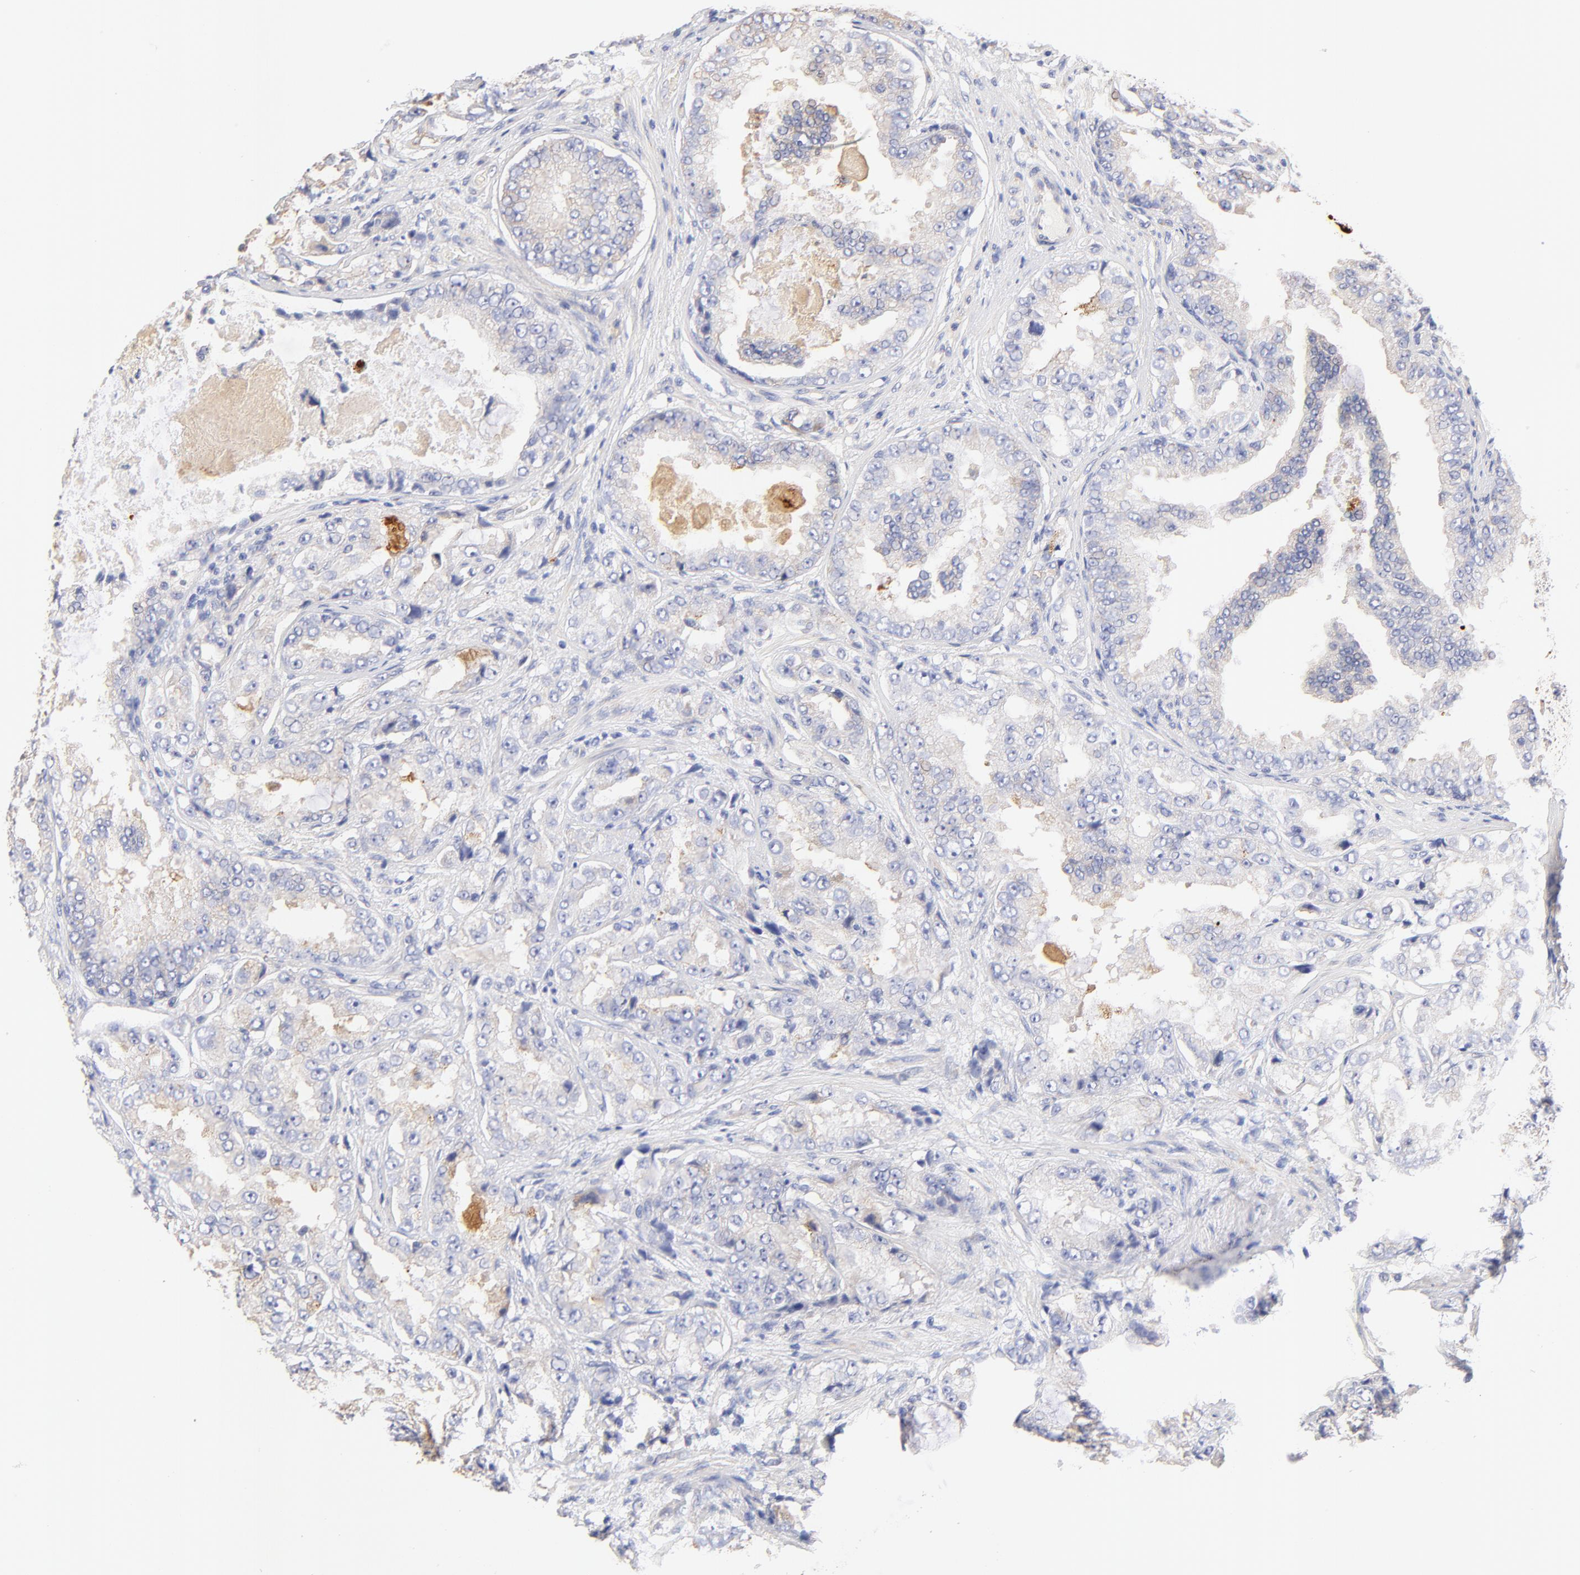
{"staining": {"intensity": "negative", "quantity": "none", "location": "none"}, "tissue": "prostate cancer", "cell_type": "Tumor cells", "image_type": "cancer", "snomed": [{"axis": "morphology", "description": "Adenocarcinoma, High grade"}, {"axis": "topography", "description": "Prostate"}], "caption": "An immunohistochemistry (IHC) photomicrograph of prostate cancer (adenocarcinoma (high-grade)) is shown. There is no staining in tumor cells of prostate cancer (adenocarcinoma (high-grade)).", "gene": "HS3ST1", "patient": {"sex": "male", "age": 73}}